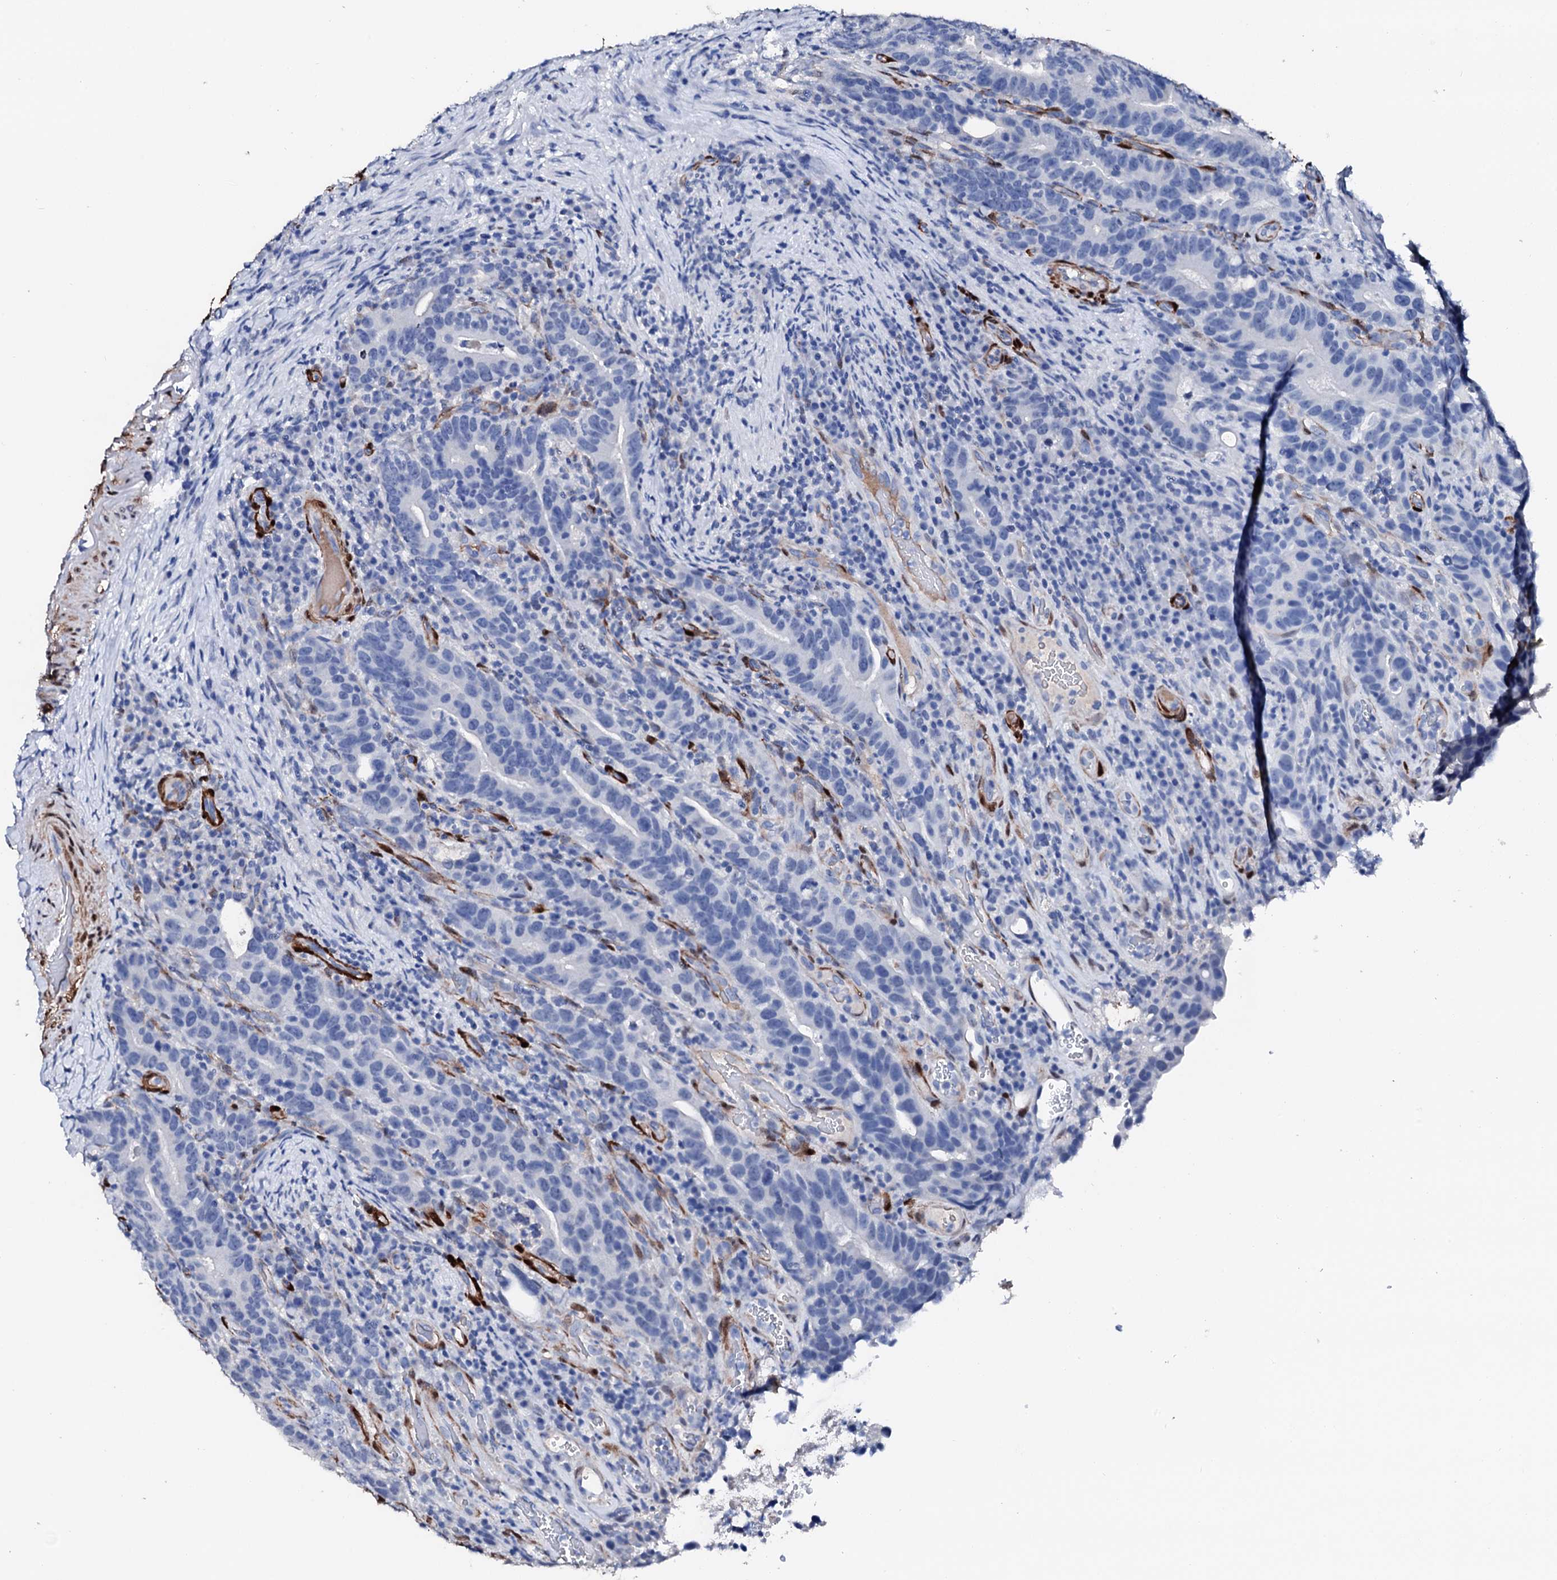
{"staining": {"intensity": "negative", "quantity": "none", "location": "none"}, "tissue": "colorectal cancer", "cell_type": "Tumor cells", "image_type": "cancer", "snomed": [{"axis": "morphology", "description": "Adenocarcinoma, NOS"}, {"axis": "topography", "description": "Colon"}], "caption": "Colorectal cancer (adenocarcinoma) stained for a protein using immunohistochemistry displays no expression tumor cells.", "gene": "NRIP2", "patient": {"sex": "female", "age": 66}}